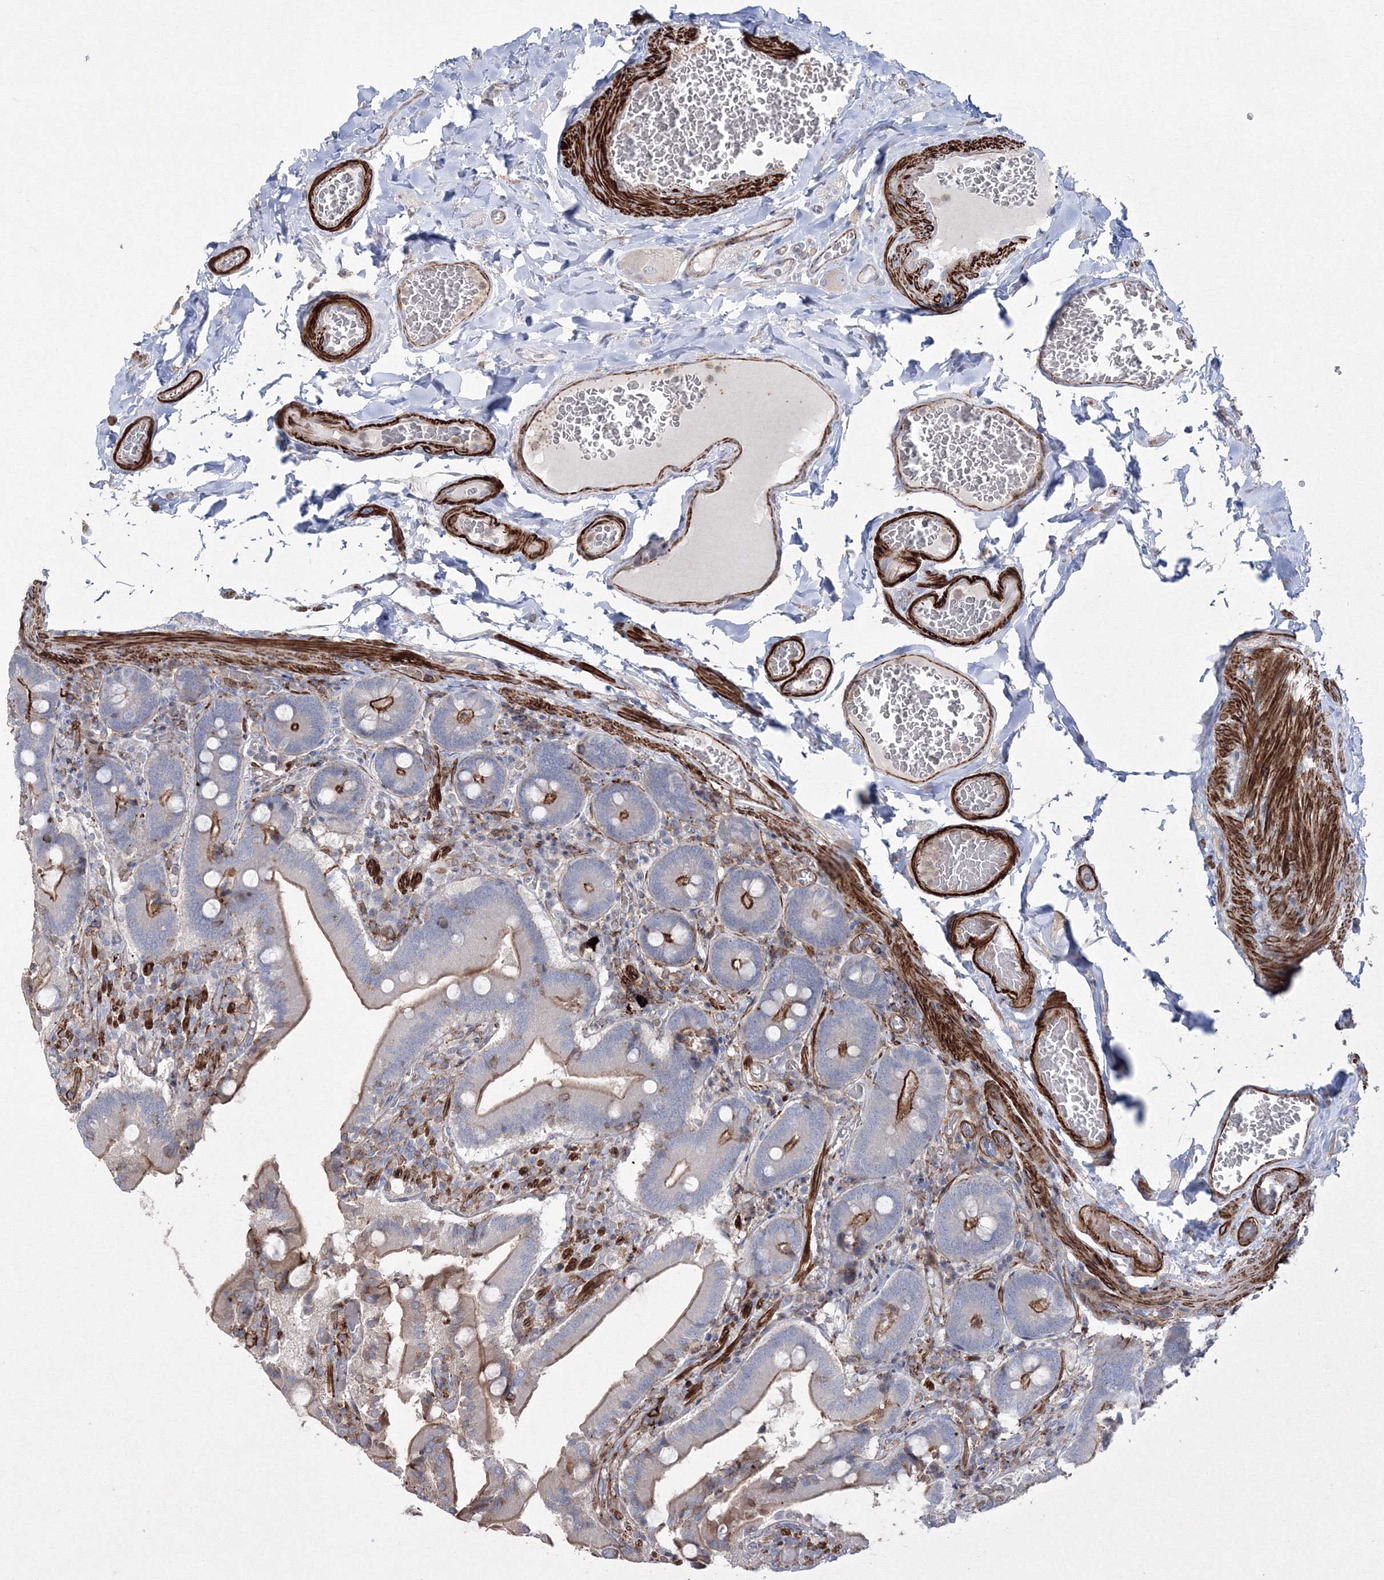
{"staining": {"intensity": "moderate", "quantity": ">75%", "location": "cytoplasmic/membranous"}, "tissue": "duodenum", "cell_type": "Glandular cells", "image_type": "normal", "snomed": [{"axis": "morphology", "description": "Normal tissue, NOS"}, {"axis": "topography", "description": "Duodenum"}], "caption": "The histopathology image displays immunohistochemical staining of benign duodenum. There is moderate cytoplasmic/membranous expression is seen in approximately >75% of glandular cells.", "gene": "GPR82", "patient": {"sex": "female", "age": 62}}